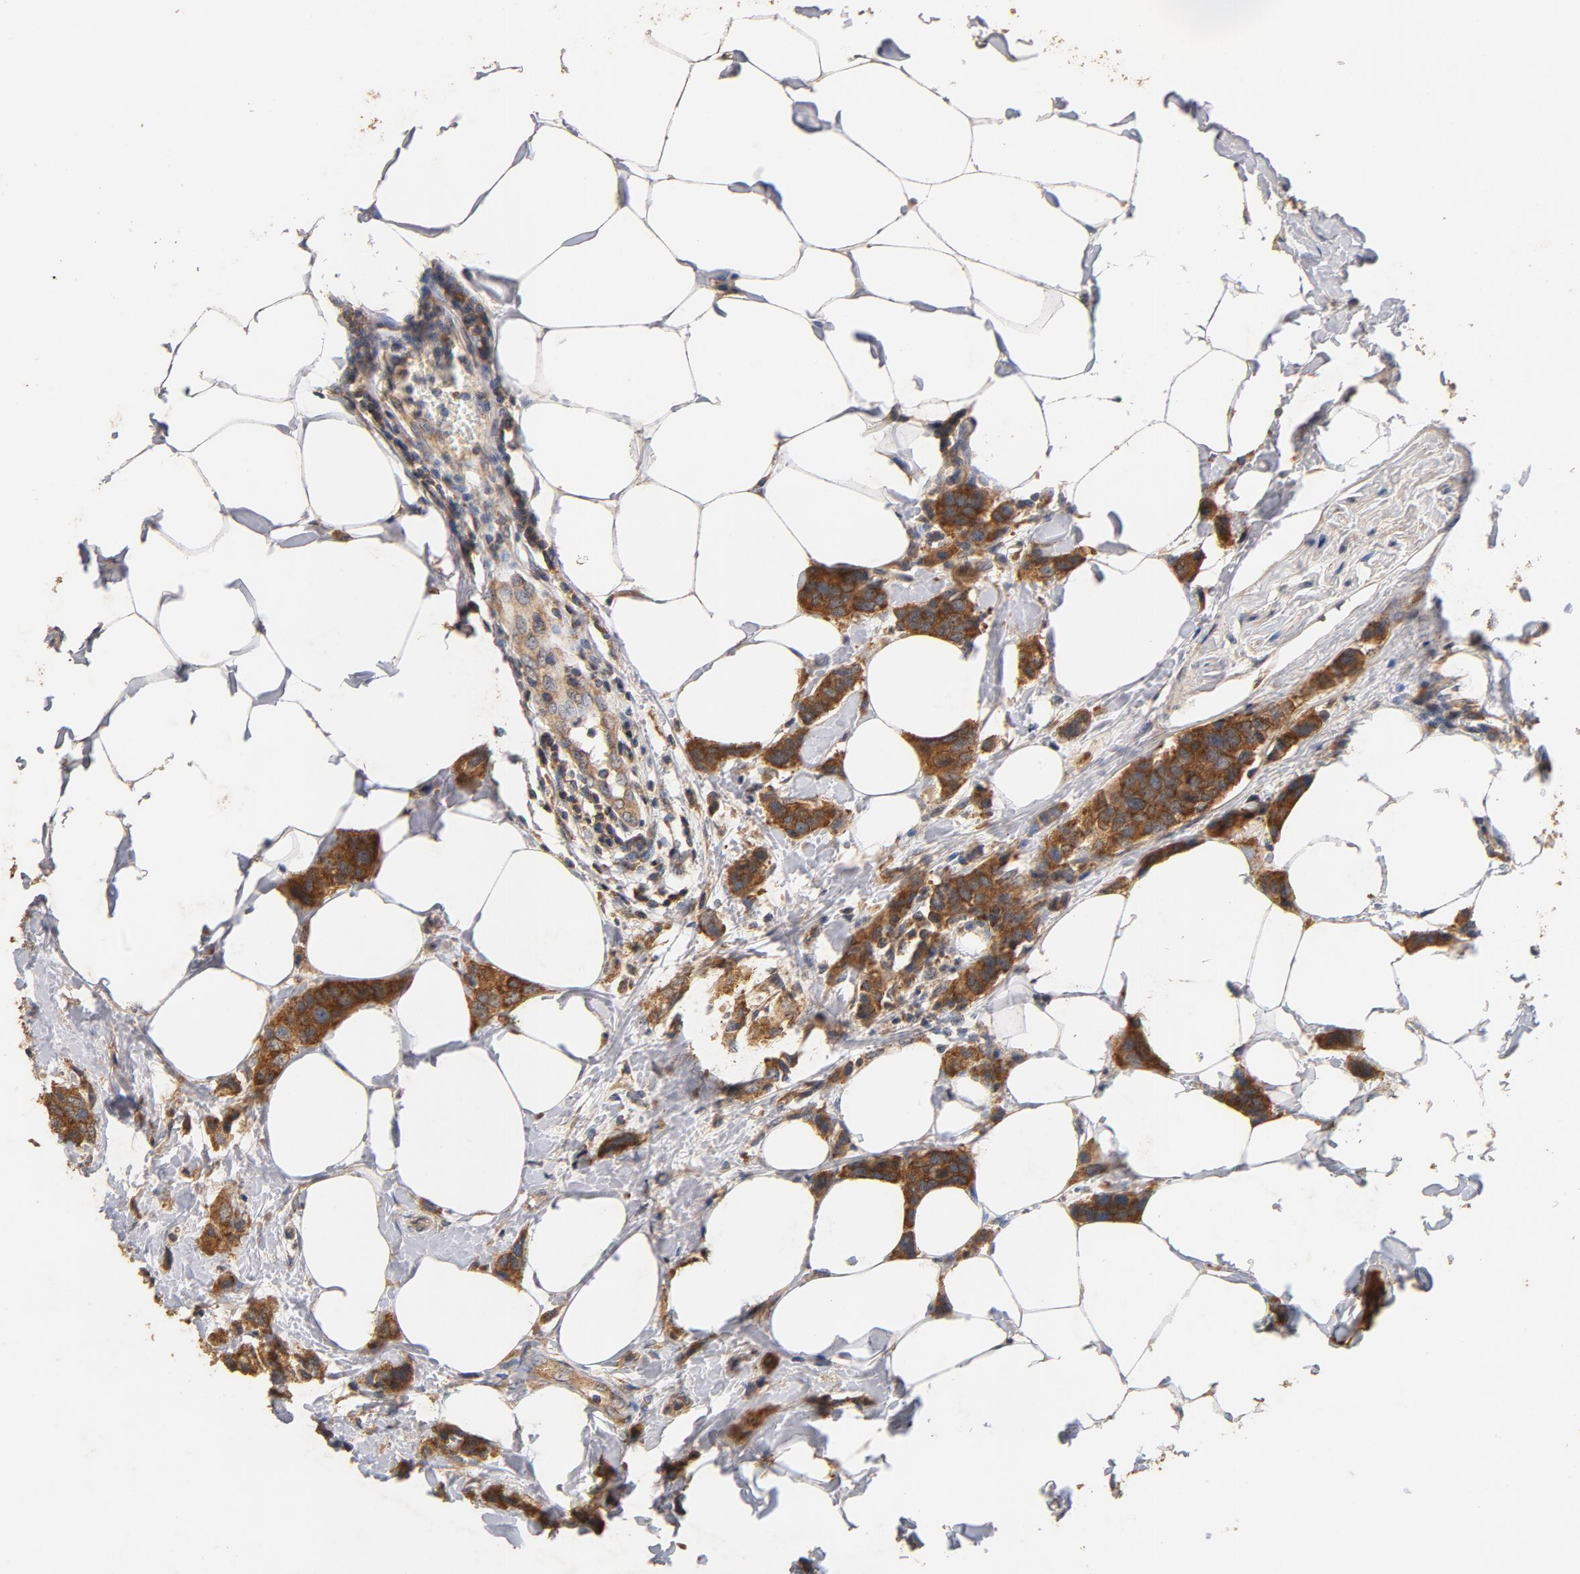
{"staining": {"intensity": "strong", "quantity": ">75%", "location": "cytoplasmic/membranous"}, "tissue": "breast cancer", "cell_type": "Tumor cells", "image_type": "cancer", "snomed": [{"axis": "morphology", "description": "Normal tissue, NOS"}, {"axis": "morphology", "description": "Duct carcinoma"}, {"axis": "topography", "description": "Breast"}], "caption": "The immunohistochemical stain shows strong cytoplasmic/membranous positivity in tumor cells of infiltrating ductal carcinoma (breast) tissue.", "gene": "DDX6", "patient": {"sex": "female", "age": 50}}